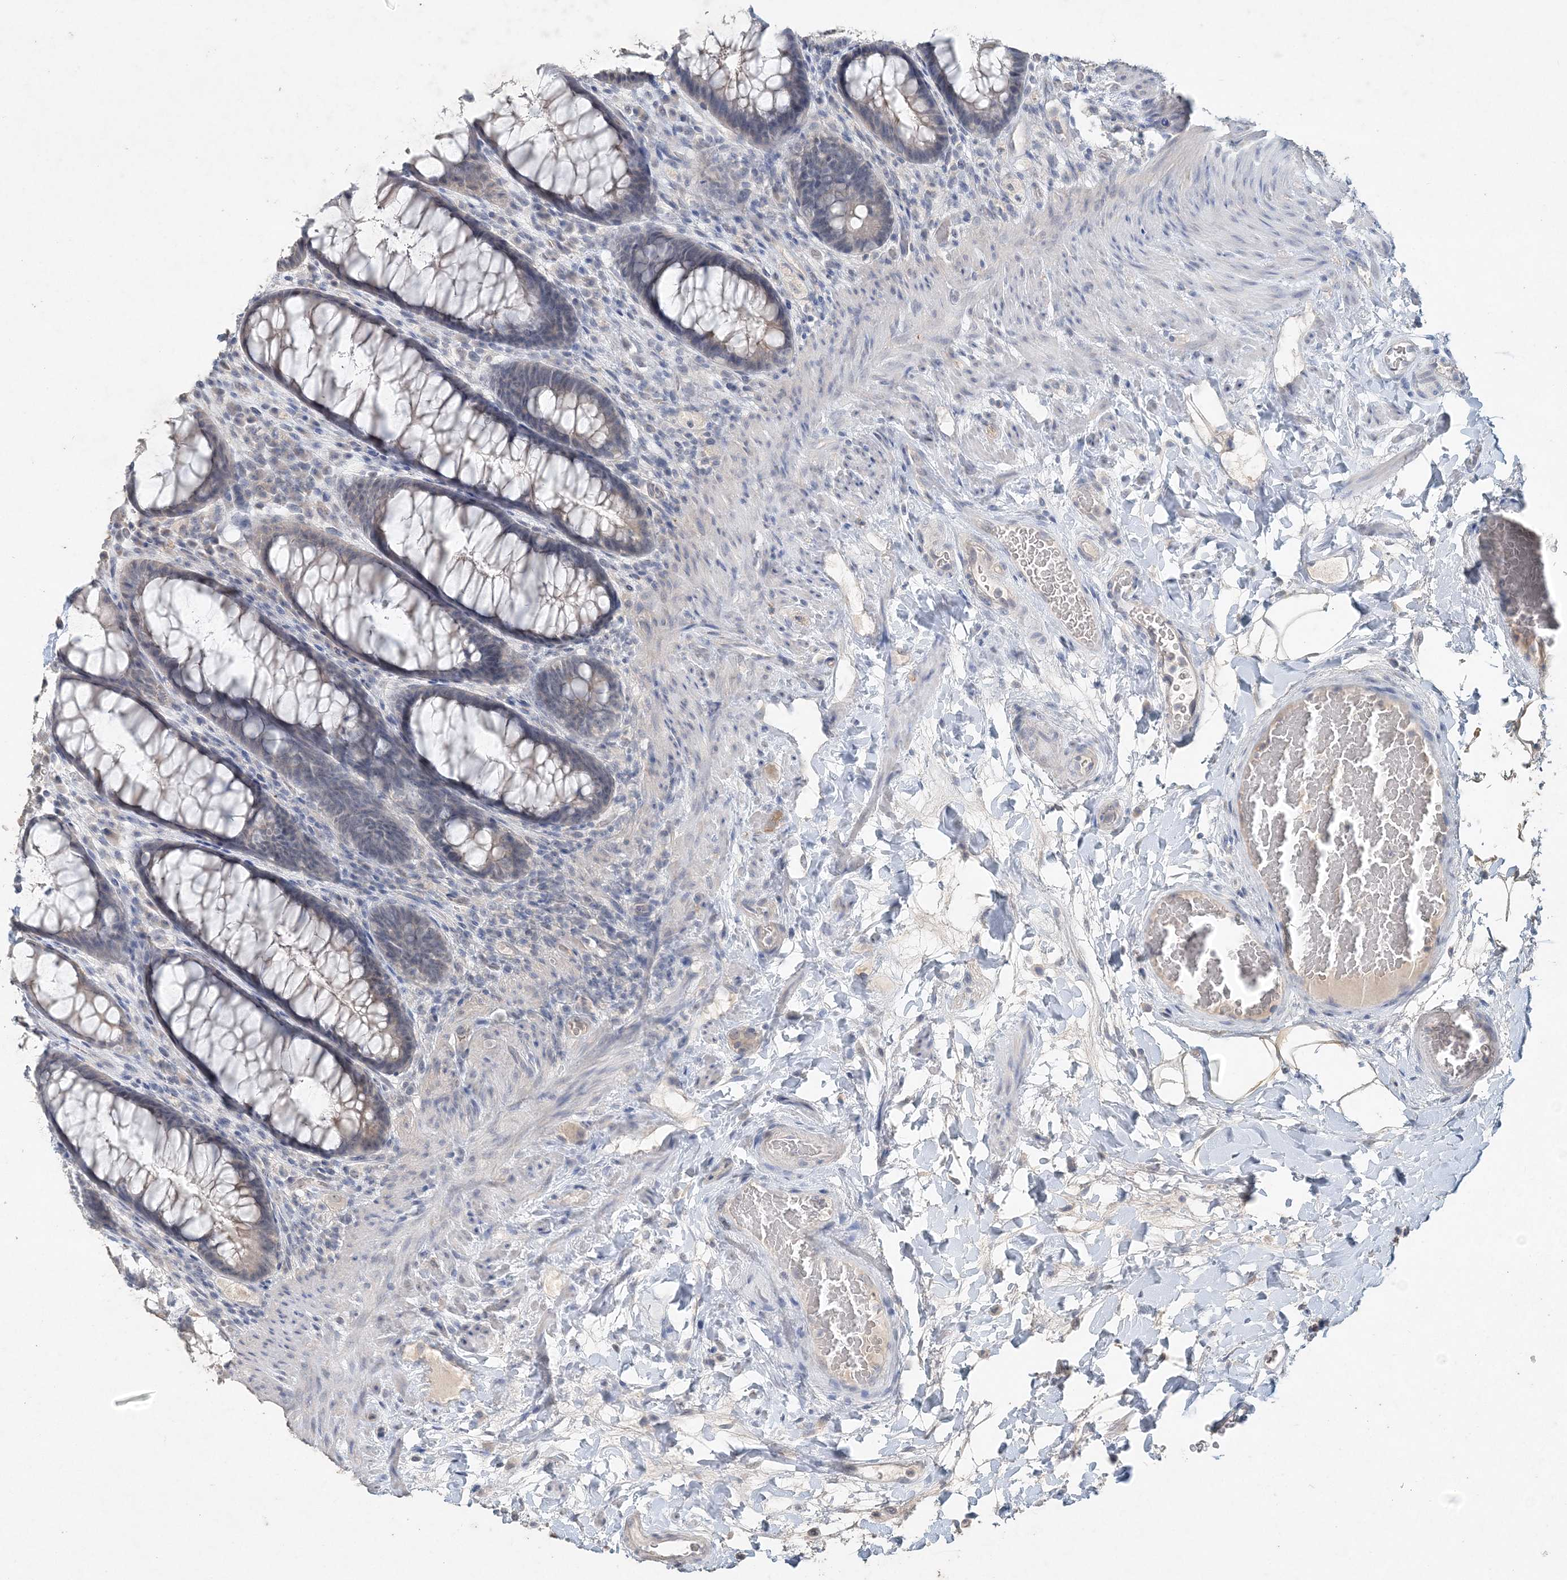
{"staining": {"intensity": "moderate", "quantity": "<25%", "location": "cytoplasmic/membranous"}, "tissue": "rectum", "cell_type": "Glandular cells", "image_type": "normal", "snomed": [{"axis": "morphology", "description": "Normal tissue, NOS"}, {"axis": "topography", "description": "Rectum"}], "caption": "This micrograph demonstrates immunohistochemistry (IHC) staining of unremarkable rectum, with low moderate cytoplasmic/membranous expression in approximately <25% of glandular cells.", "gene": "DNAH5", "patient": {"sex": "female", "age": 46}}